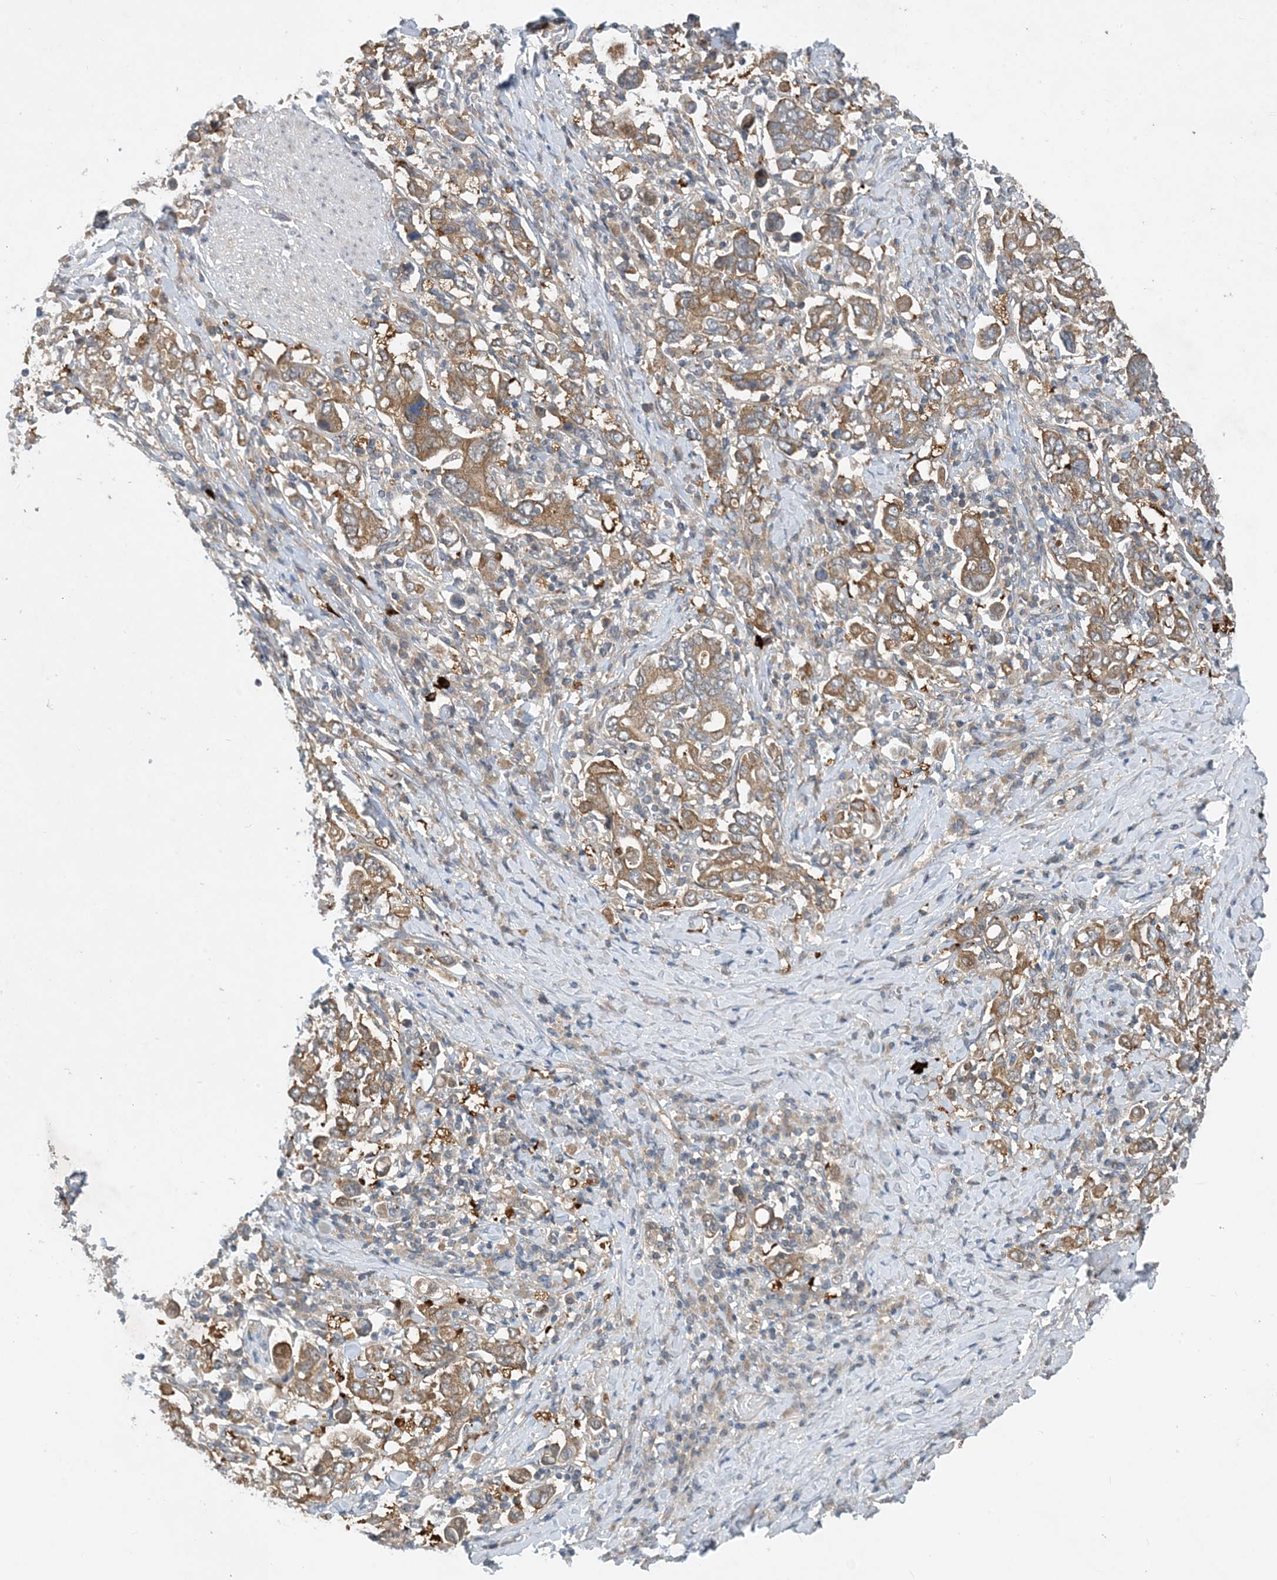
{"staining": {"intensity": "moderate", "quantity": ">75%", "location": "cytoplasmic/membranous"}, "tissue": "stomach cancer", "cell_type": "Tumor cells", "image_type": "cancer", "snomed": [{"axis": "morphology", "description": "Adenocarcinoma, NOS"}, {"axis": "topography", "description": "Stomach, upper"}], "caption": "This micrograph exhibits adenocarcinoma (stomach) stained with immunohistochemistry to label a protein in brown. The cytoplasmic/membranous of tumor cells show moderate positivity for the protein. Nuclei are counter-stained blue.", "gene": "TINAG", "patient": {"sex": "male", "age": 62}}